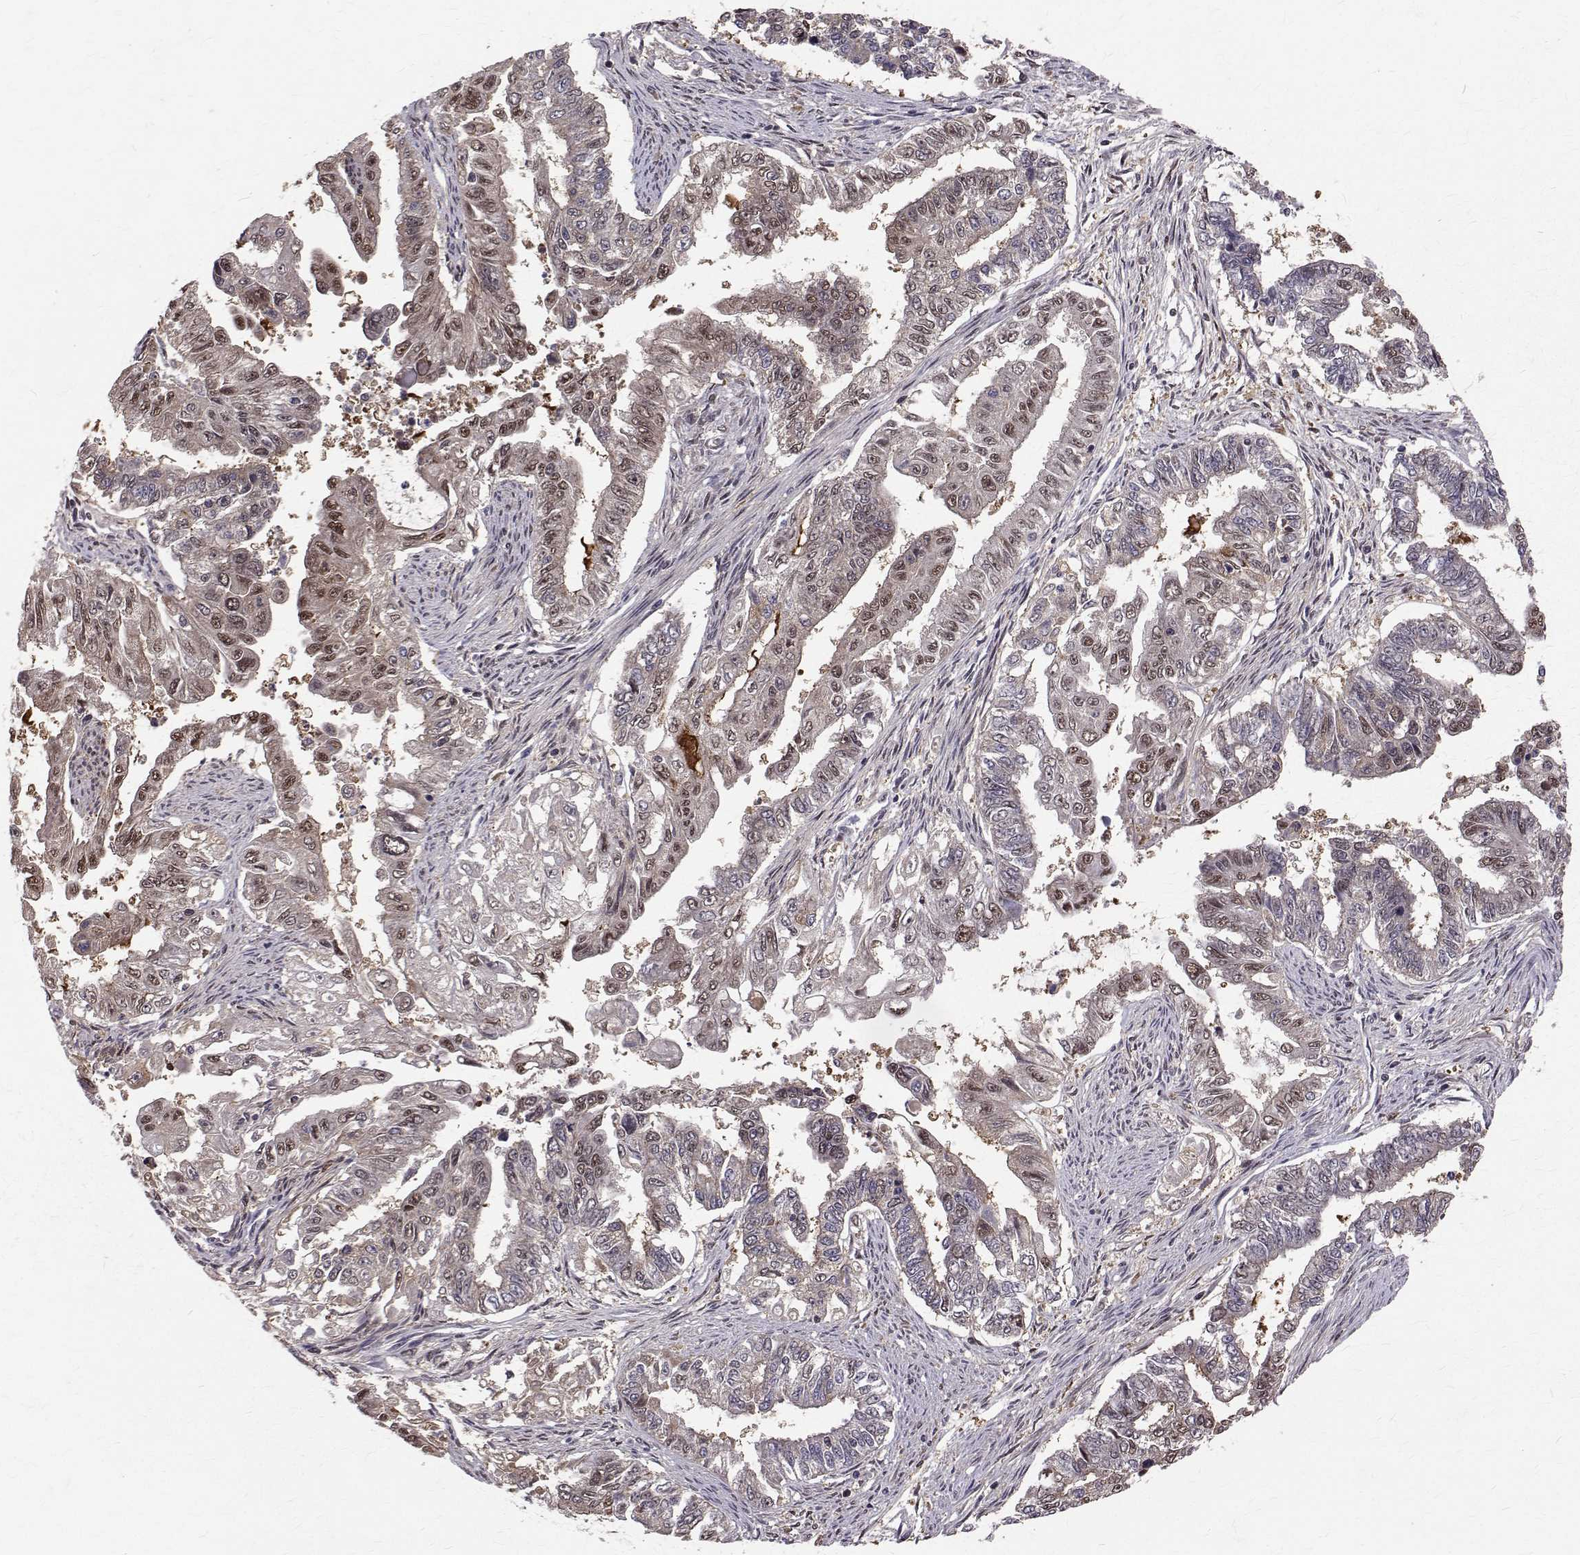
{"staining": {"intensity": "moderate", "quantity": "<25%", "location": "nuclear"}, "tissue": "endometrial cancer", "cell_type": "Tumor cells", "image_type": "cancer", "snomed": [{"axis": "morphology", "description": "Adenocarcinoma, NOS"}, {"axis": "topography", "description": "Uterus"}], "caption": "This histopathology image reveals adenocarcinoma (endometrial) stained with IHC to label a protein in brown. The nuclear of tumor cells show moderate positivity for the protein. Nuclei are counter-stained blue.", "gene": "NIF3L1", "patient": {"sex": "female", "age": 59}}